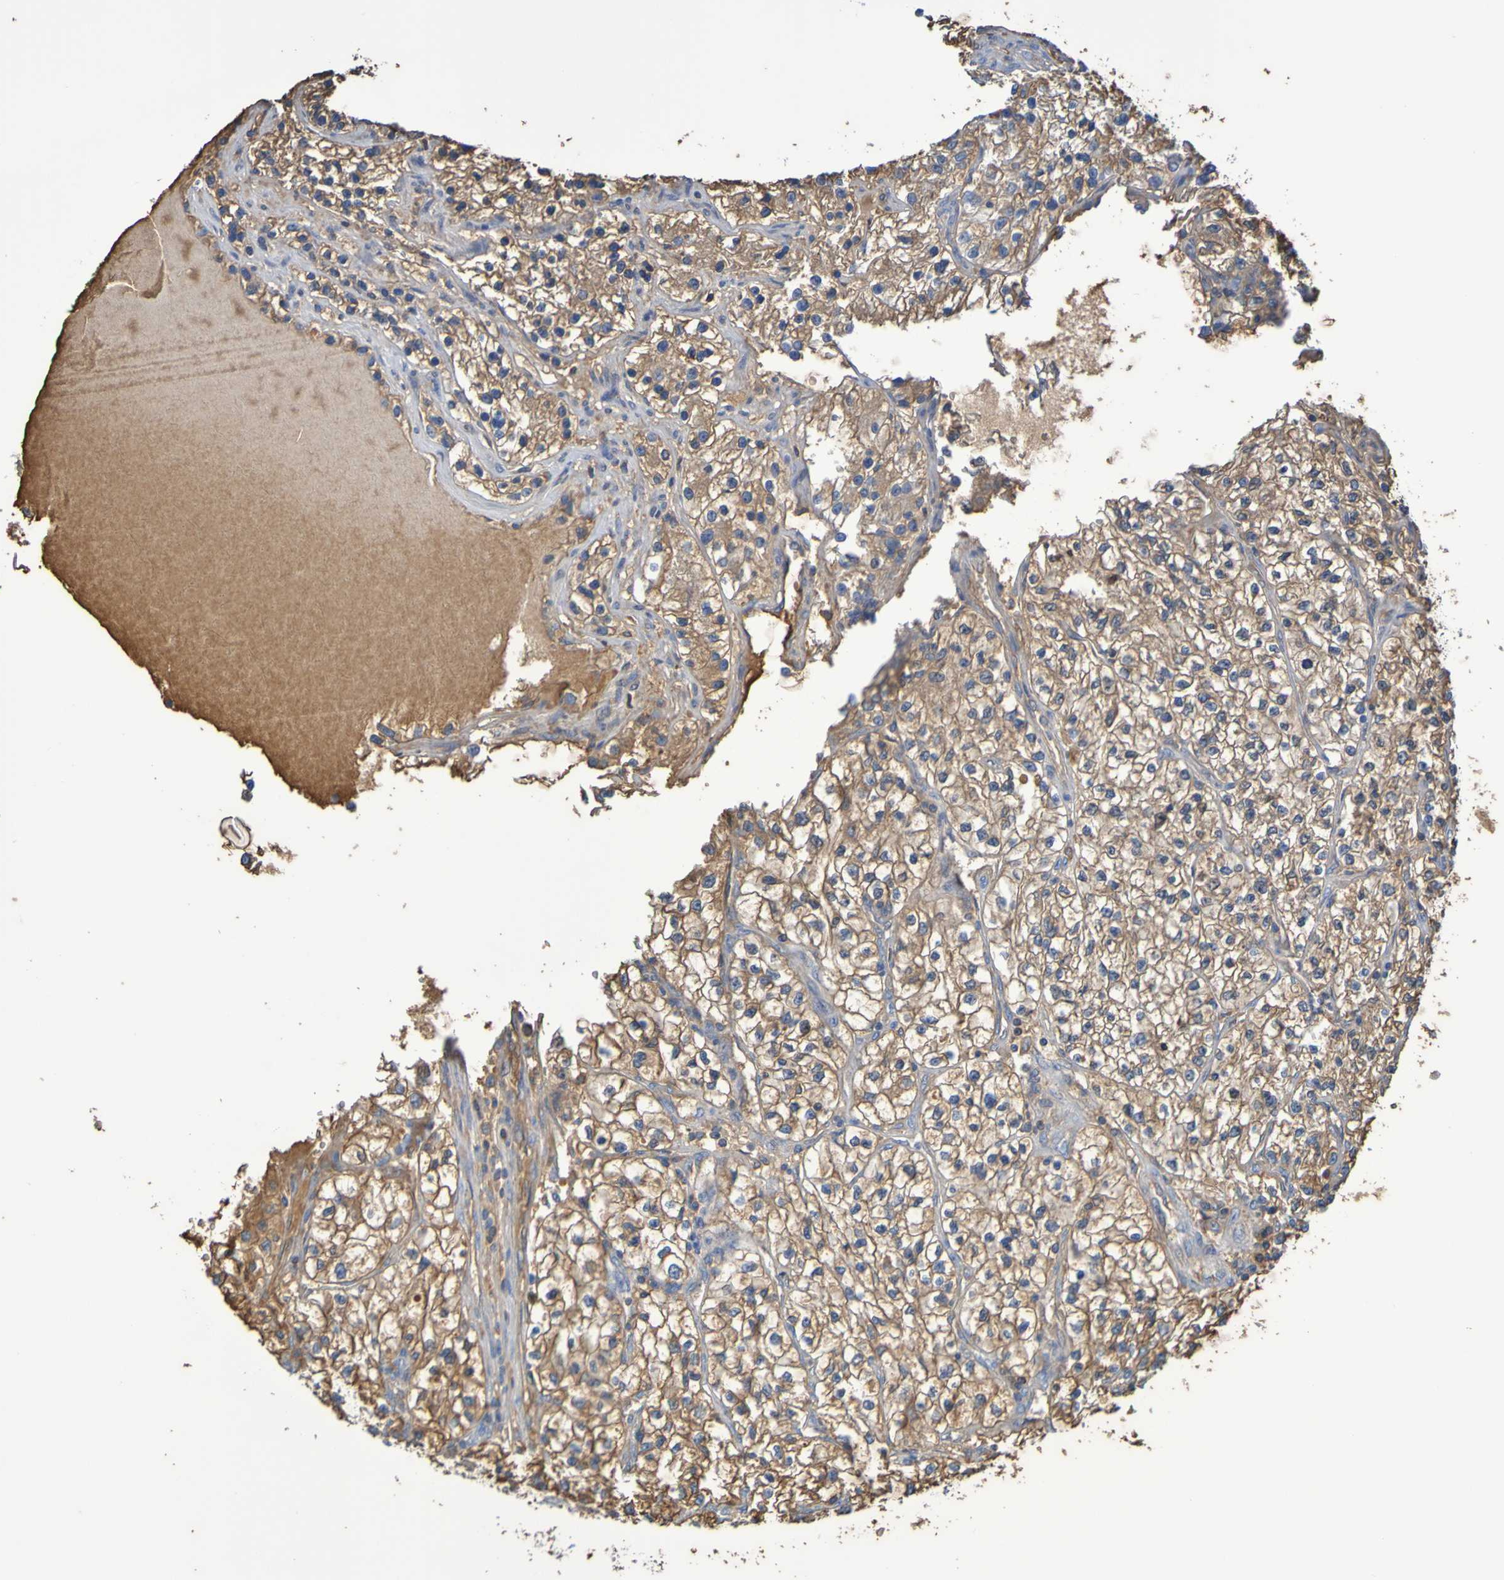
{"staining": {"intensity": "moderate", "quantity": ">75%", "location": "cytoplasmic/membranous"}, "tissue": "renal cancer", "cell_type": "Tumor cells", "image_type": "cancer", "snomed": [{"axis": "morphology", "description": "Adenocarcinoma, NOS"}, {"axis": "topography", "description": "Kidney"}], "caption": "Protein staining demonstrates moderate cytoplasmic/membranous expression in about >75% of tumor cells in adenocarcinoma (renal).", "gene": "GAB3", "patient": {"sex": "female", "age": 57}}